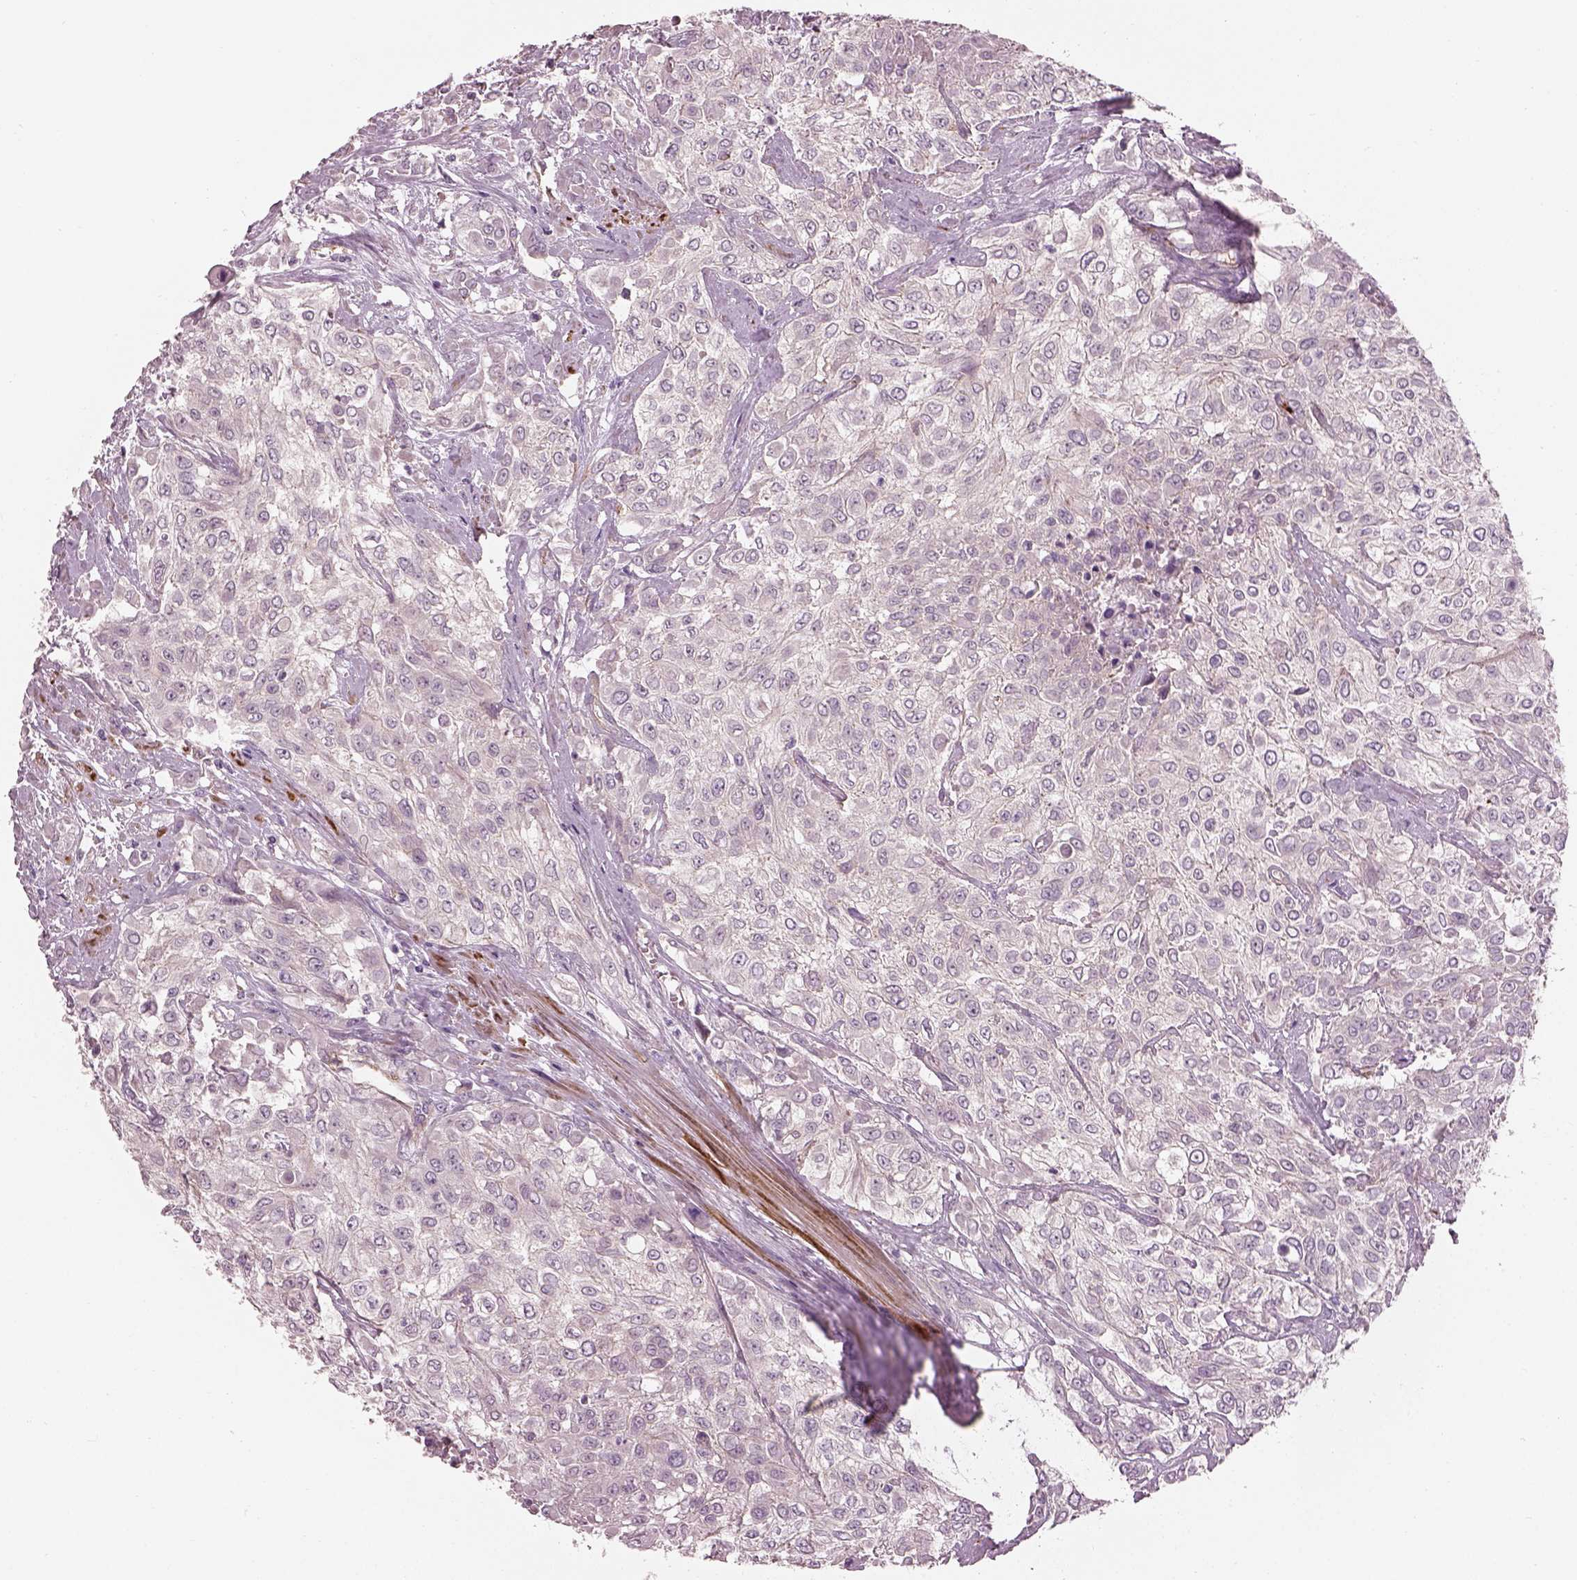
{"staining": {"intensity": "negative", "quantity": "none", "location": "none"}, "tissue": "urothelial cancer", "cell_type": "Tumor cells", "image_type": "cancer", "snomed": [{"axis": "morphology", "description": "Urothelial carcinoma, High grade"}, {"axis": "topography", "description": "Urinary bladder"}], "caption": "Human urothelial cancer stained for a protein using immunohistochemistry shows no positivity in tumor cells.", "gene": "PRKCZ", "patient": {"sex": "male", "age": 57}}